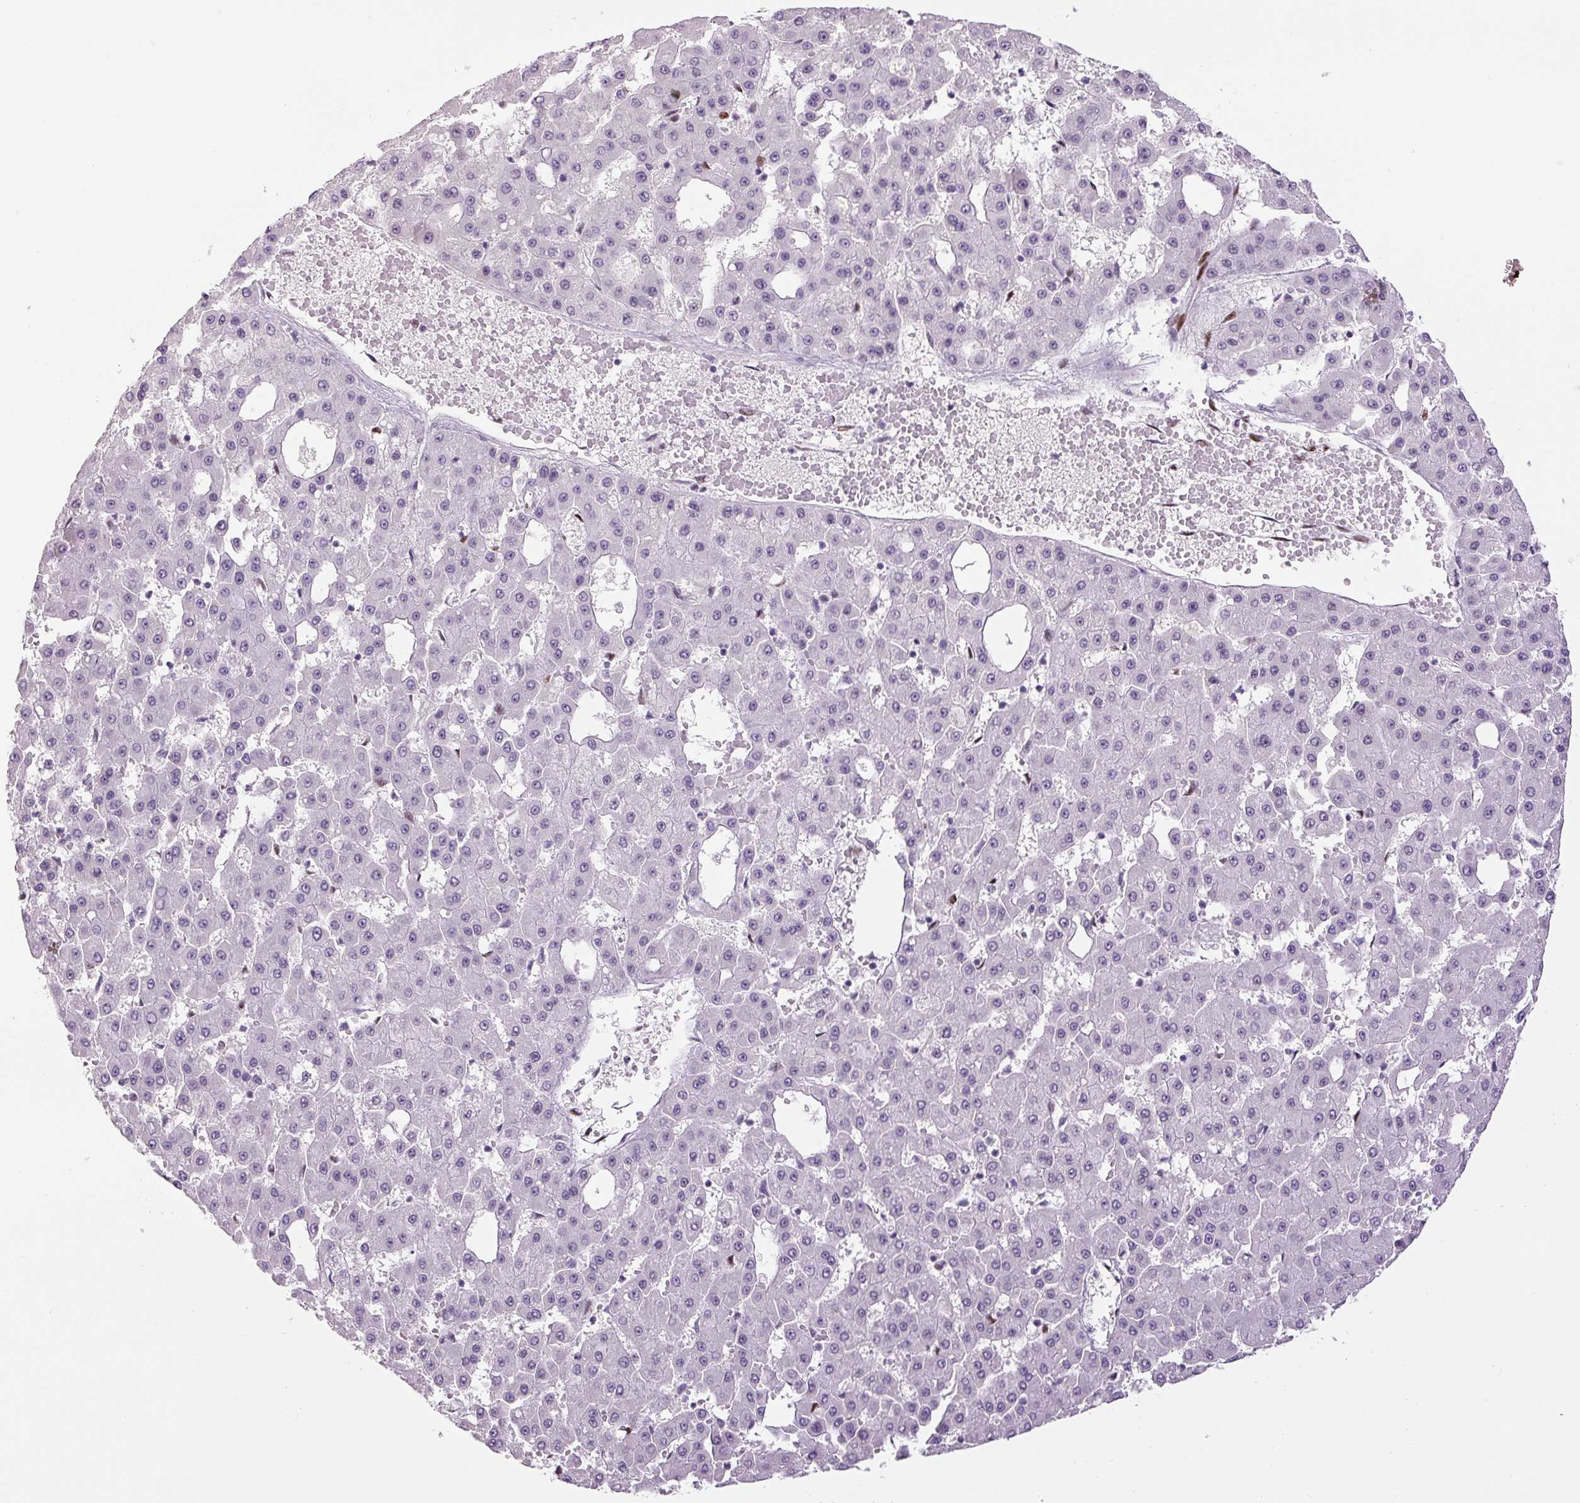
{"staining": {"intensity": "negative", "quantity": "none", "location": "none"}, "tissue": "liver cancer", "cell_type": "Tumor cells", "image_type": "cancer", "snomed": [{"axis": "morphology", "description": "Carcinoma, Hepatocellular, NOS"}, {"axis": "topography", "description": "Liver"}], "caption": "Tumor cells show no significant staining in hepatocellular carcinoma (liver).", "gene": "ZEB1", "patient": {"sex": "male", "age": 47}}